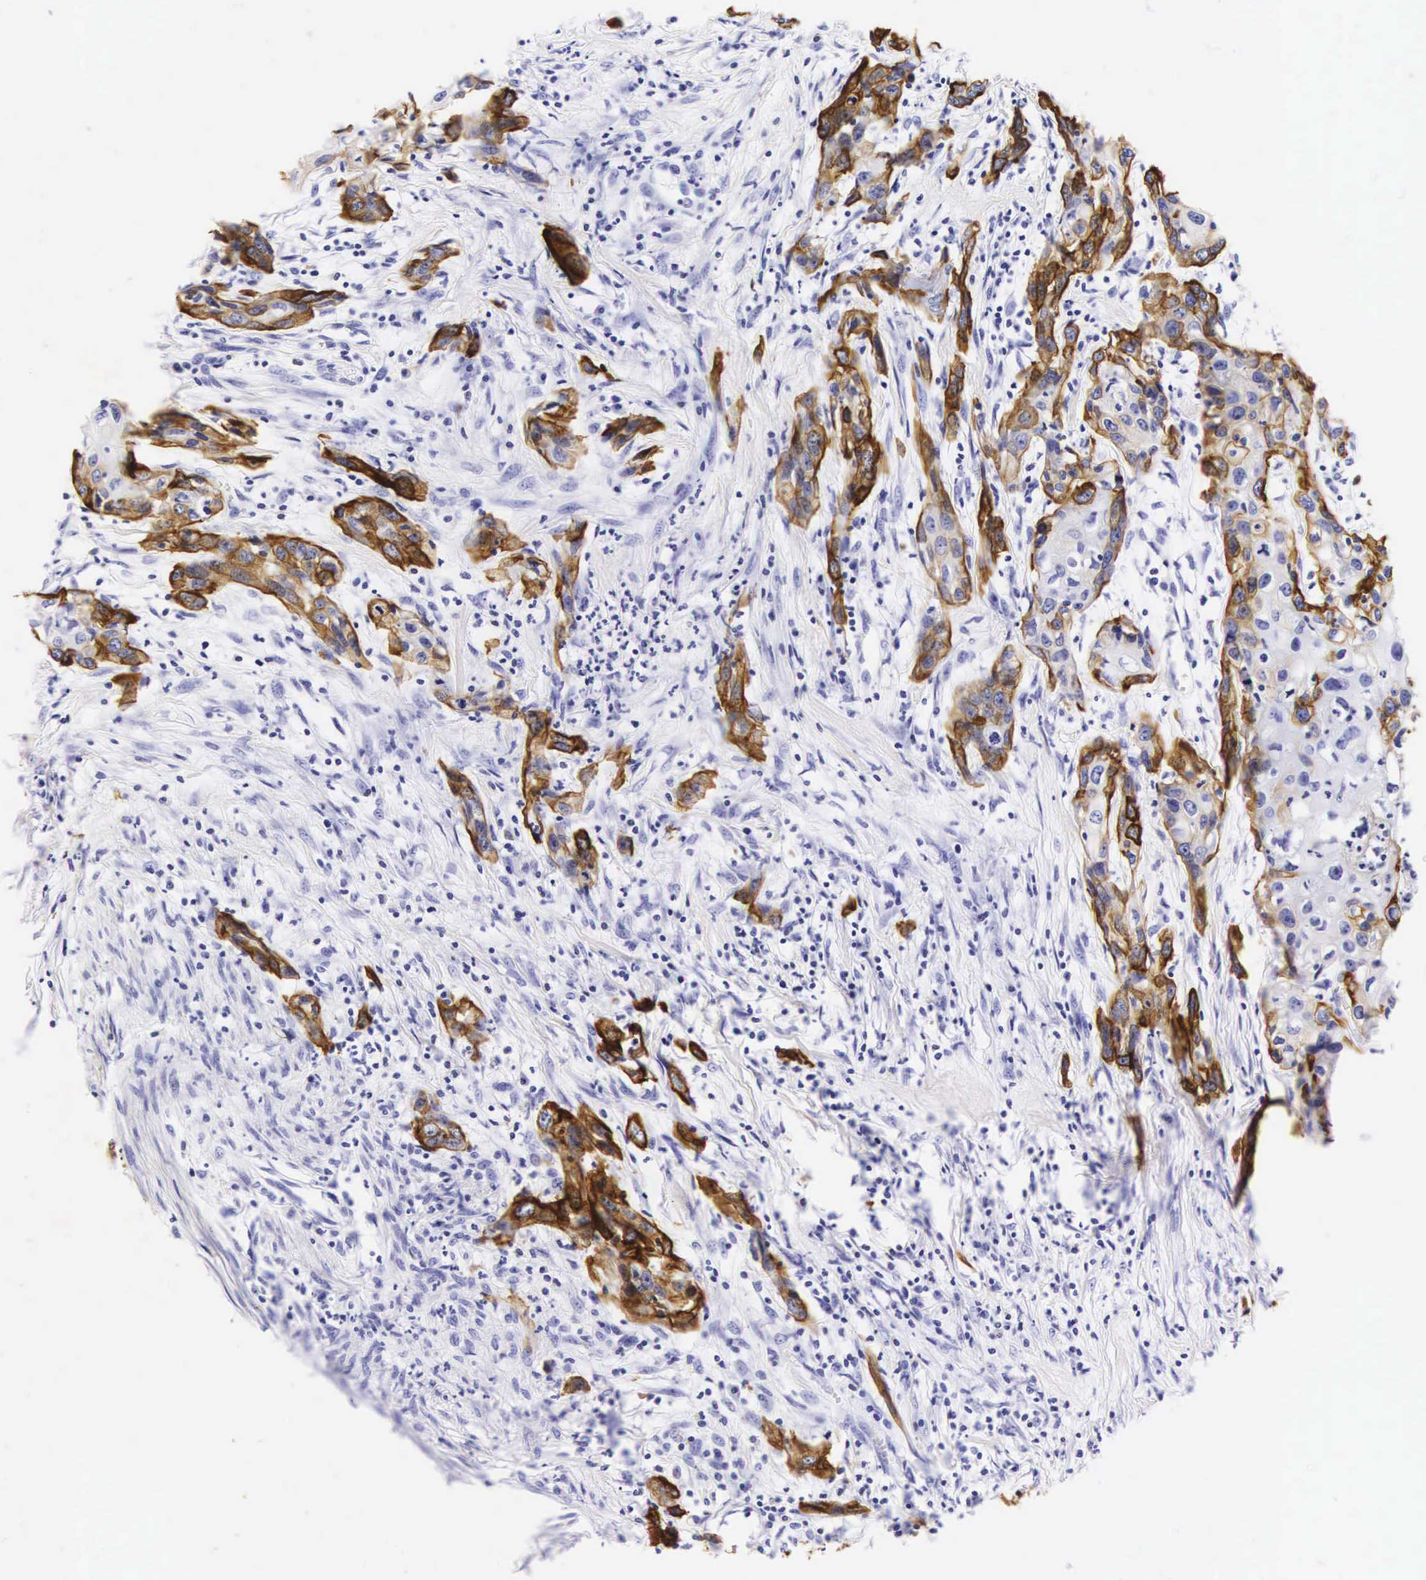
{"staining": {"intensity": "strong", "quantity": ">75%", "location": "cytoplasmic/membranous"}, "tissue": "urothelial cancer", "cell_type": "Tumor cells", "image_type": "cancer", "snomed": [{"axis": "morphology", "description": "Urothelial carcinoma, High grade"}, {"axis": "topography", "description": "Urinary bladder"}], "caption": "Immunohistochemical staining of human urothelial cancer shows high levels of strong cytoplasmic/membranous protein positivity in approximately >75% of tumor cells.", "gene": "KRT18", "patient": {"sex": "male", "age": 54}}